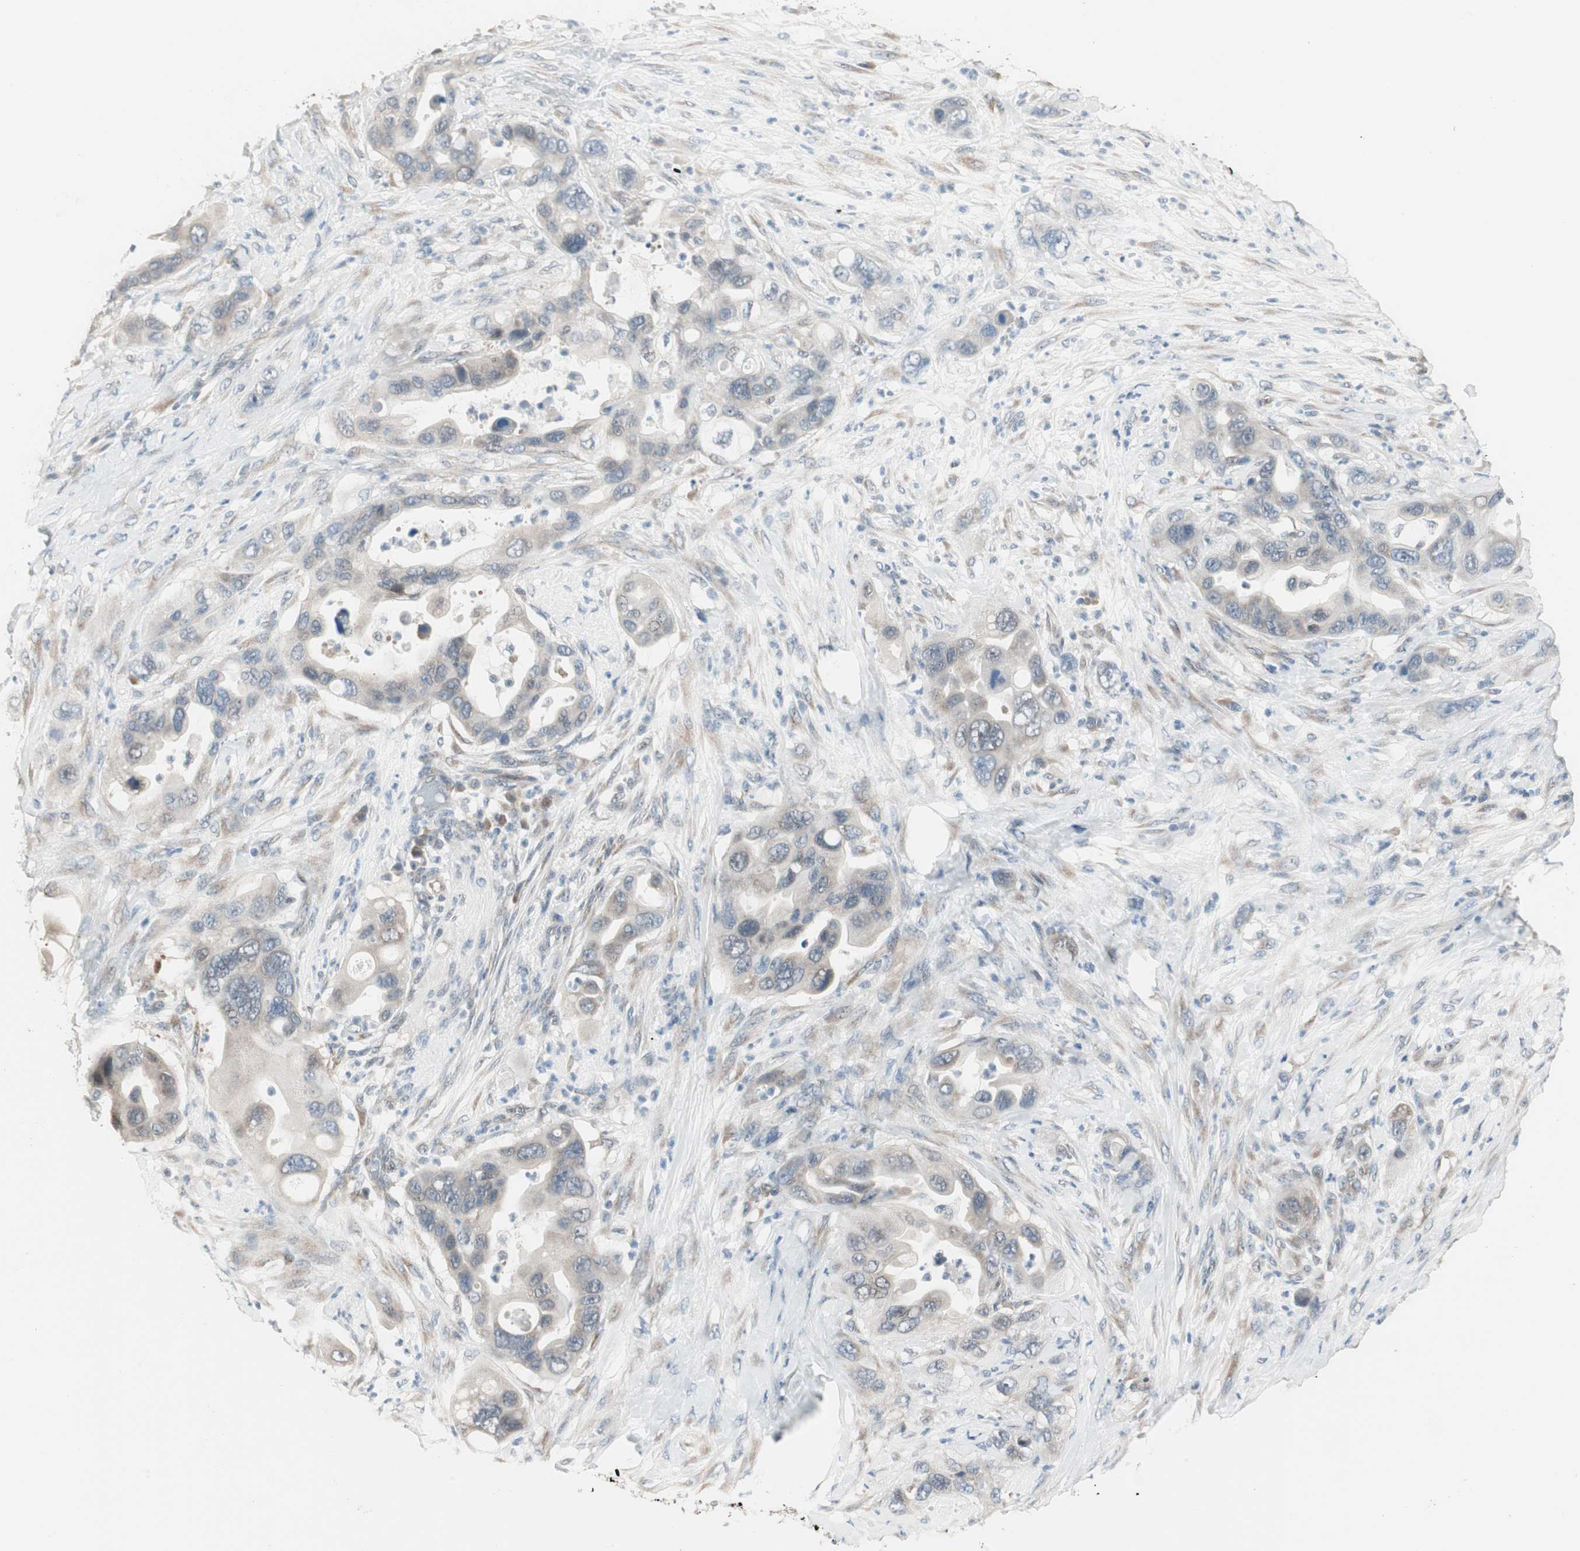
{"staining": {"intensity": "weak", "quantity": "25%-75%", "location": "cytoplasmic/membranous"}, "tissue": "pancreatic cancer", "cell_type": "Tumor cells", "image_type": "cancer", "snomed": [{"axis": "morphology", "description": "Adenocarcinoma, NOS"}, {"axis": "topography", "description": "Pancreas"}], "caption": "Immunohistochemistry micrograph of neoplastic tissue: human pancreatic cancer stained using immunohistochemistry (IHC) displays low levels of weak protein expression localized specifically in the cytoplasmic/membranous of tumor cells, appearing as a cytoplasmic/membranous brown color.", "gene": "PDZK1", "patient": {"sex": "female", "age": 71}}